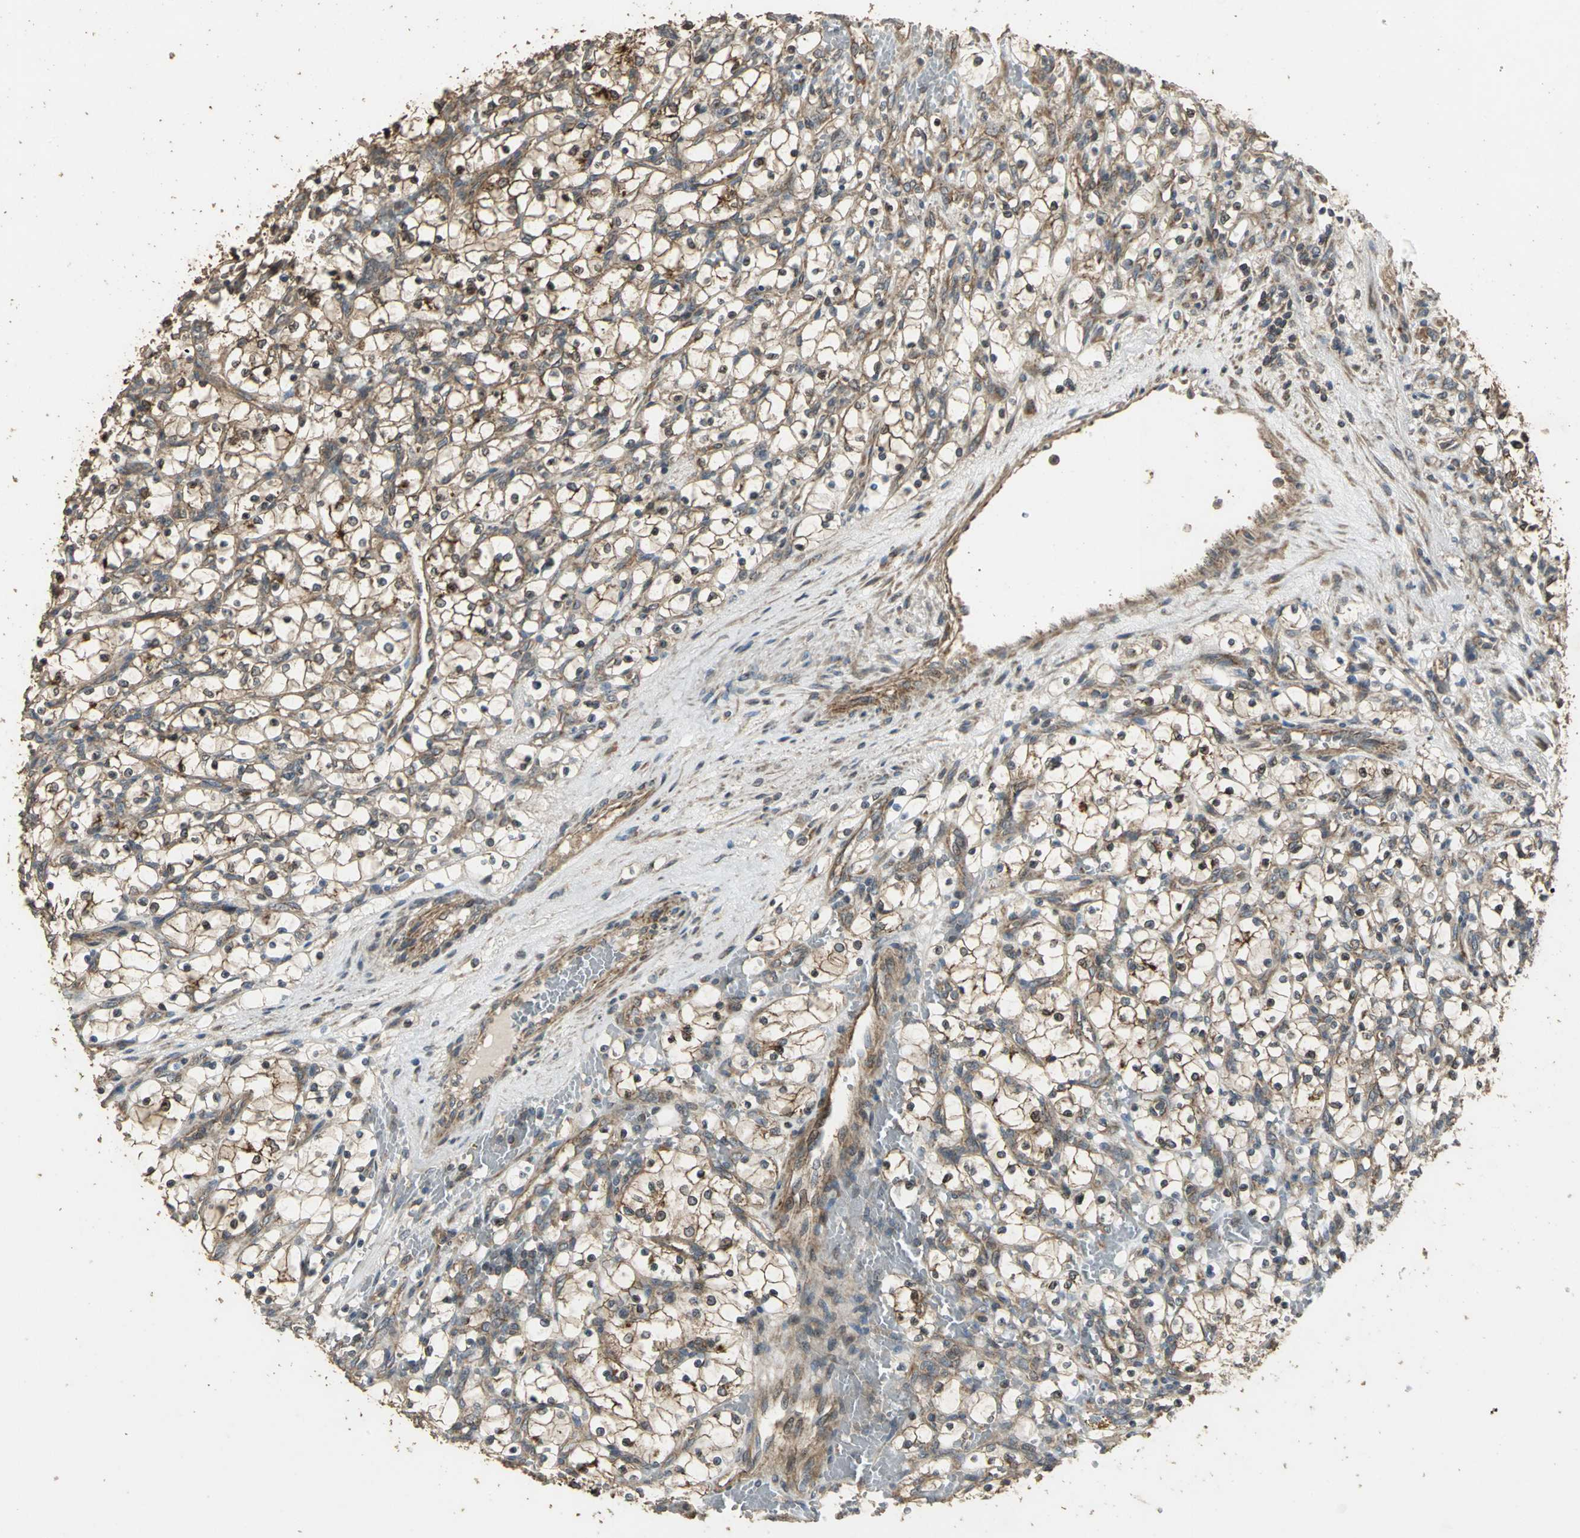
{"staining": {"intensity": "strong", "quantity": ">75%", "location": "cytoplasmic/membranous"}, "tissue": "renal cancer", "cell_type": "Tumor cells", "image_type": "cancer", "snomed": [{"axis": "morphology", "description": "Adenocarcinoma, NOS"}, {"axis": "topography", "description": "Kidney"}], "caption": "Adenocarcinoma (renal) tissue exhibits strong cytoplasmic/membranous staining in approximately >75% of tumor cells, visualized by immunohistochemistry. Nuclei are stained in blue.", "gene": "KANK1", "patient": {"sex": "female", "age": 69}}